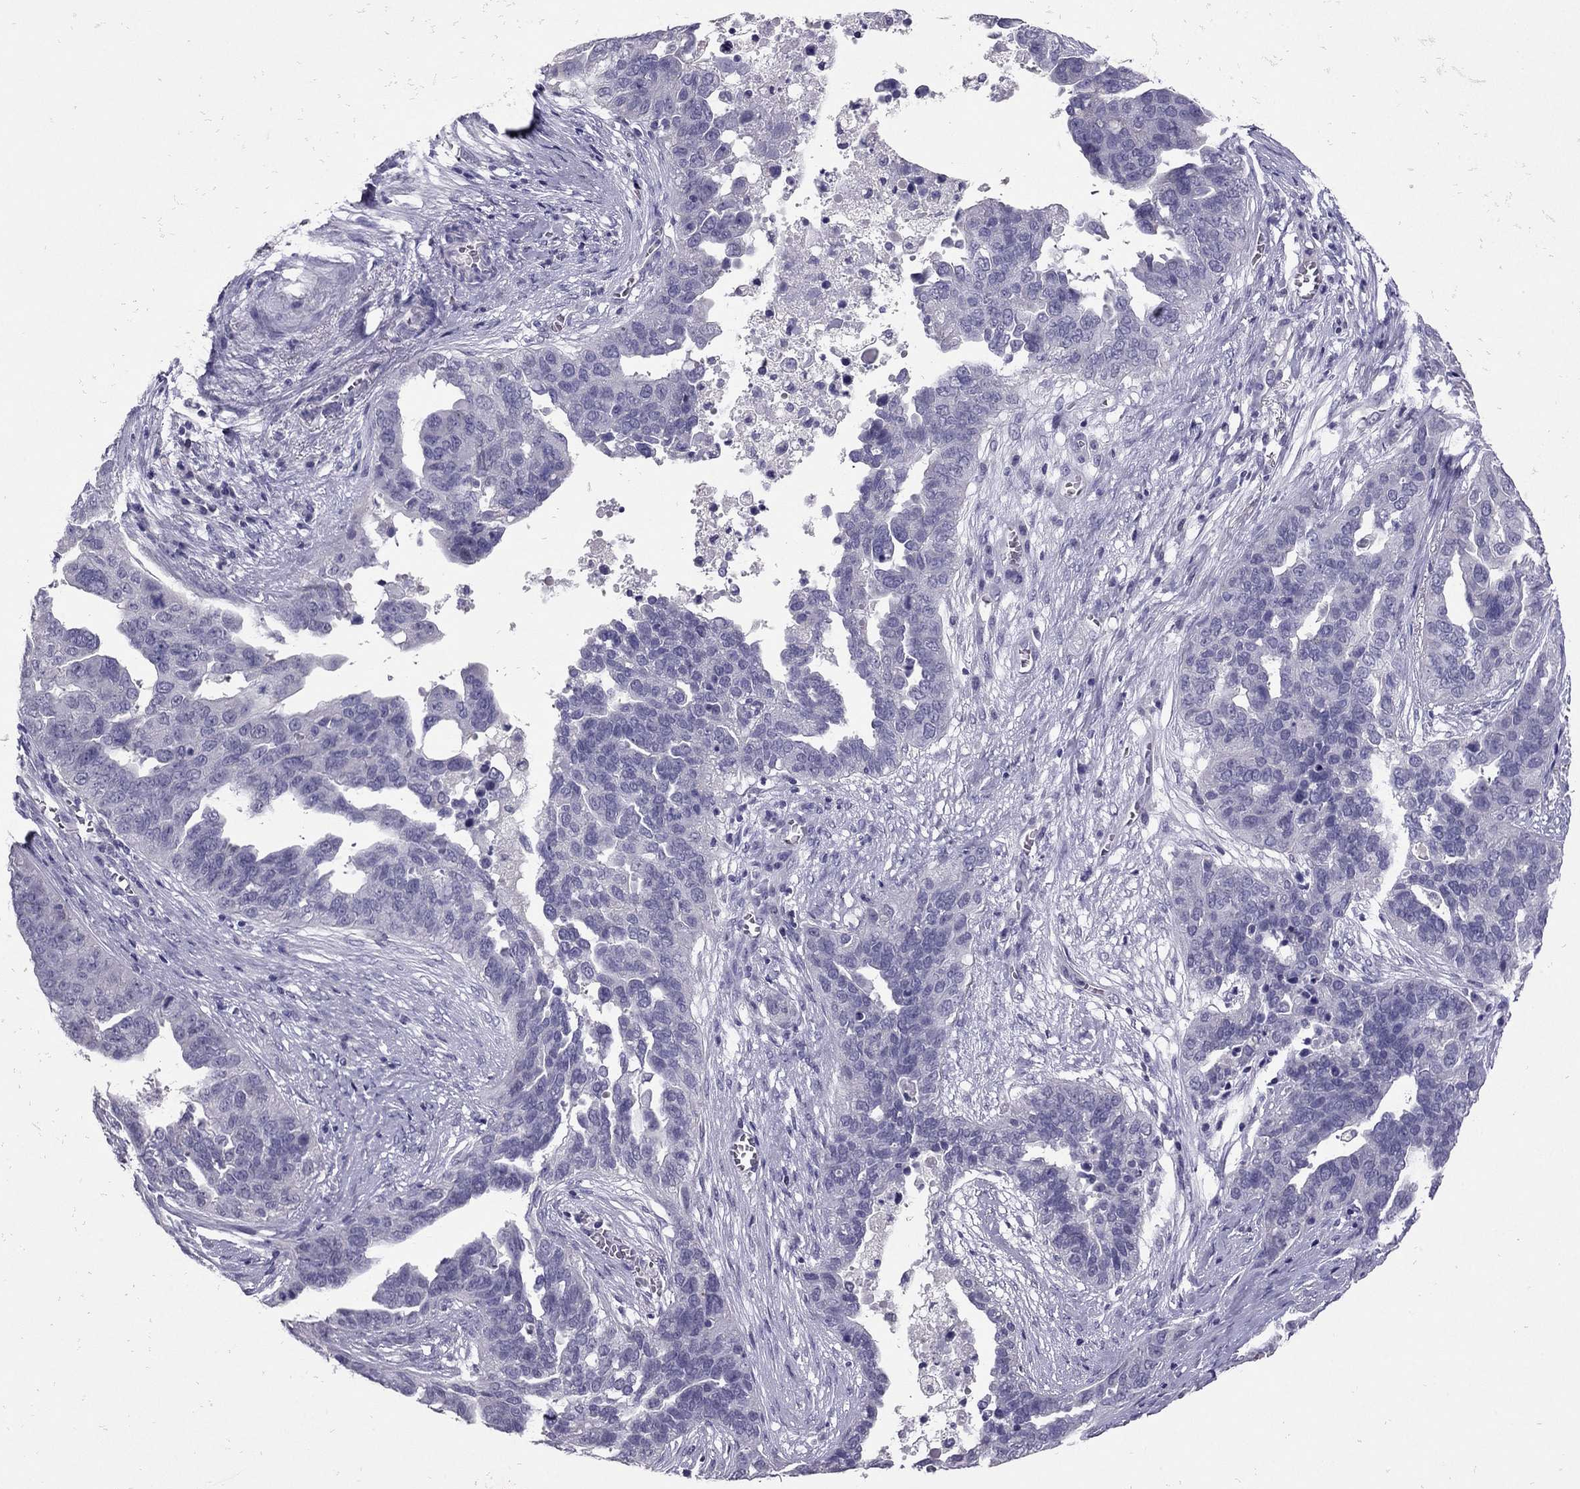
{"staining": {"intensity": "negative", "quantity": "none", "location": "none"}, "tissue": "ovarian cancer", "cell_type": "Tumor cells", "image_type": "cancer", "snomed": [{"axis": "morphology", "description": "Carcinoma, endometroid"}, {"axis": "topography", "description": "Soft tissue"}, {"axis": "topography", "description": "Ovary"}], "caption": "Human ovarian endometroid carcinoma stained for a protein using immunohistochemistry (IHC) exhibits no positivity in tumor cells.", "gene": "RHO", "patient": {"sex": "female", "age": 52}}